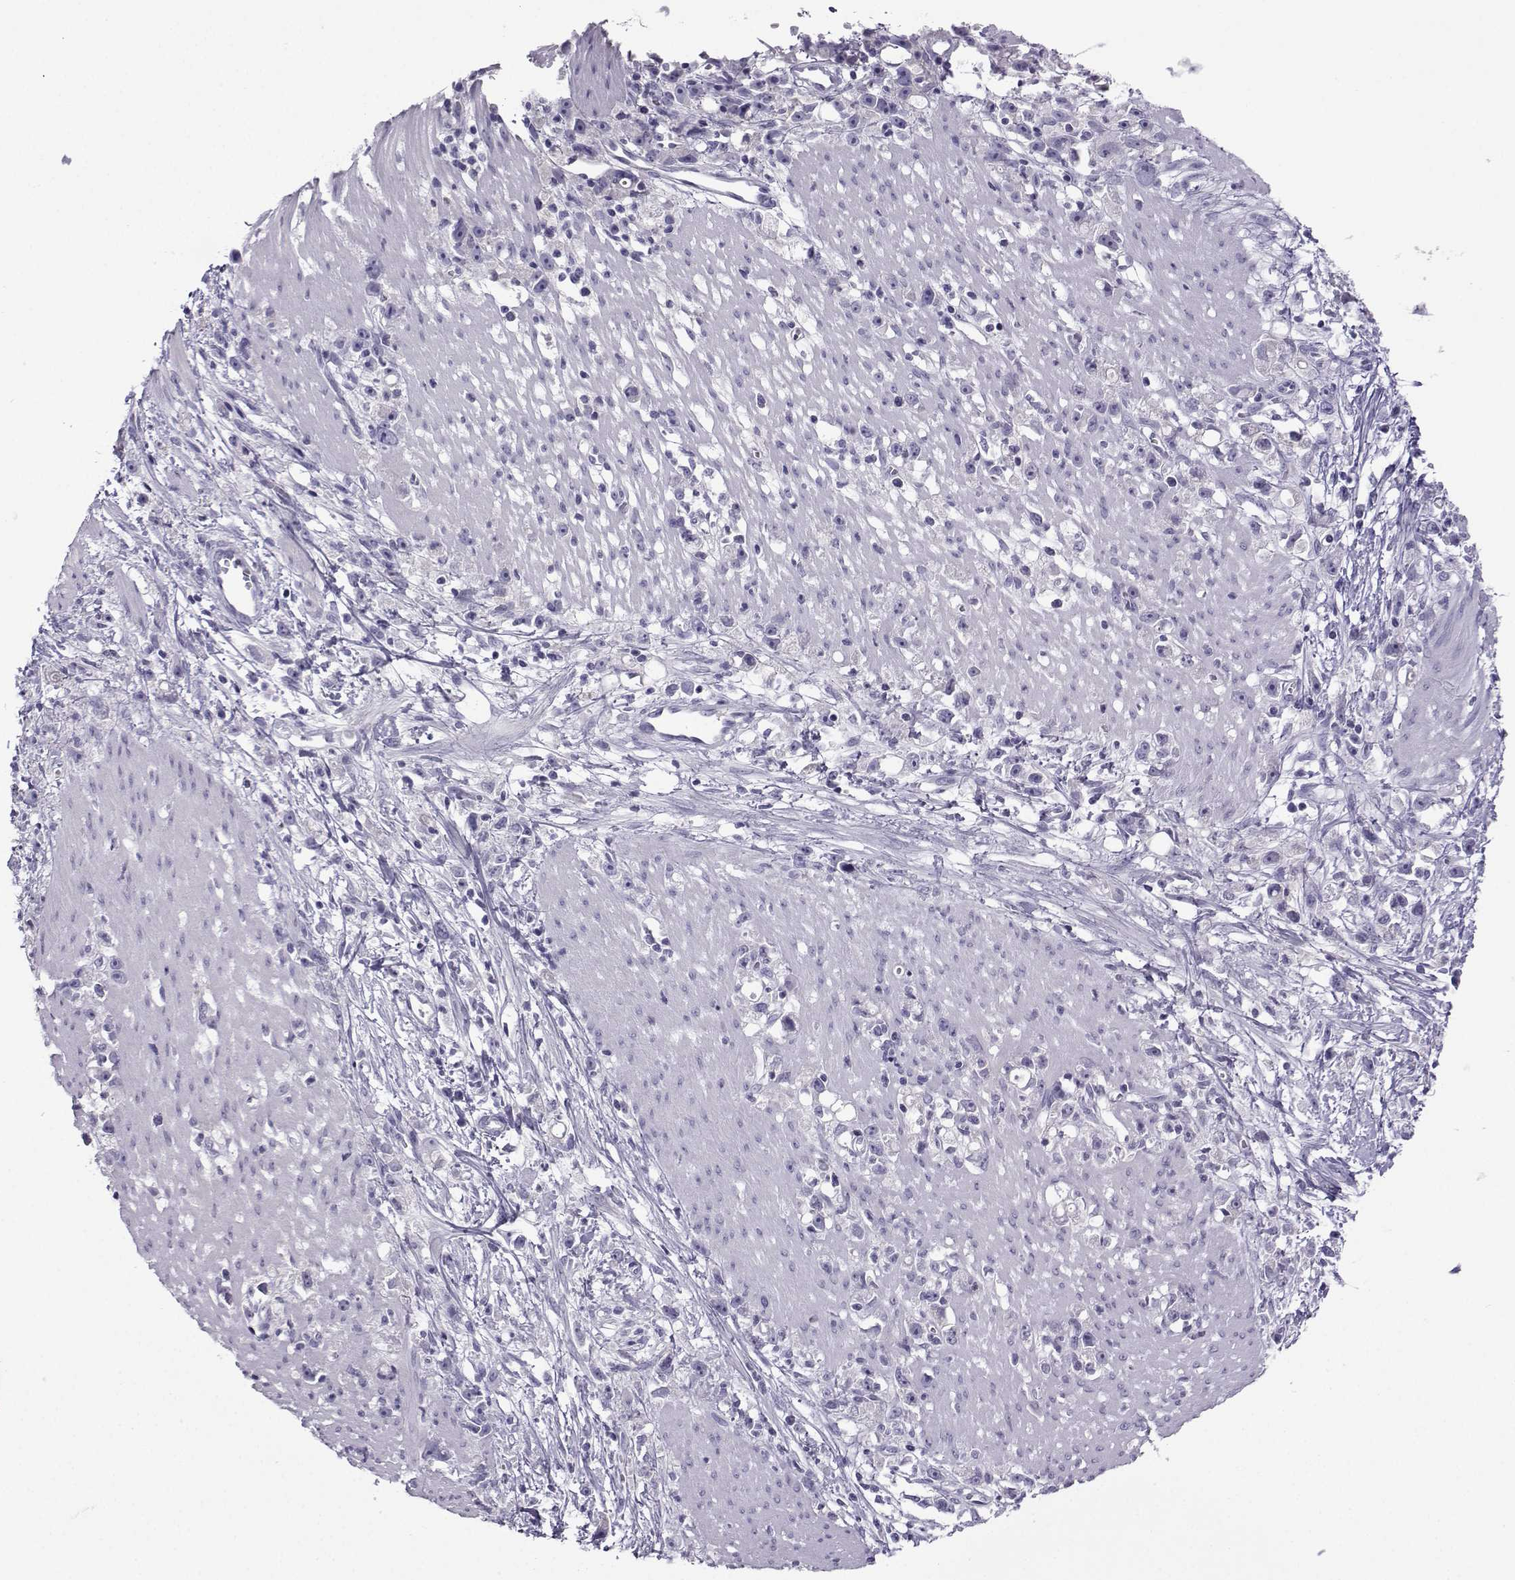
{"staining": {"intensity": "negative", "quantity": "none", "location": "none"}, "tissue": "stomach cancer", "cell_type": "Tumor cells", "image_type": "cancer", "snomed": [{"axis": "morphology", "description": "Adenocarcinoma, NOS"}, {"axis": "topography", "description": "Stomach"}], "caption": "Human stomach cancer stained for a protein using immunohistochemistry (IHC) displays no expression in tumor cells.", "gene": "ARMC2", "patient": {"sex": "female", "age": 59}}